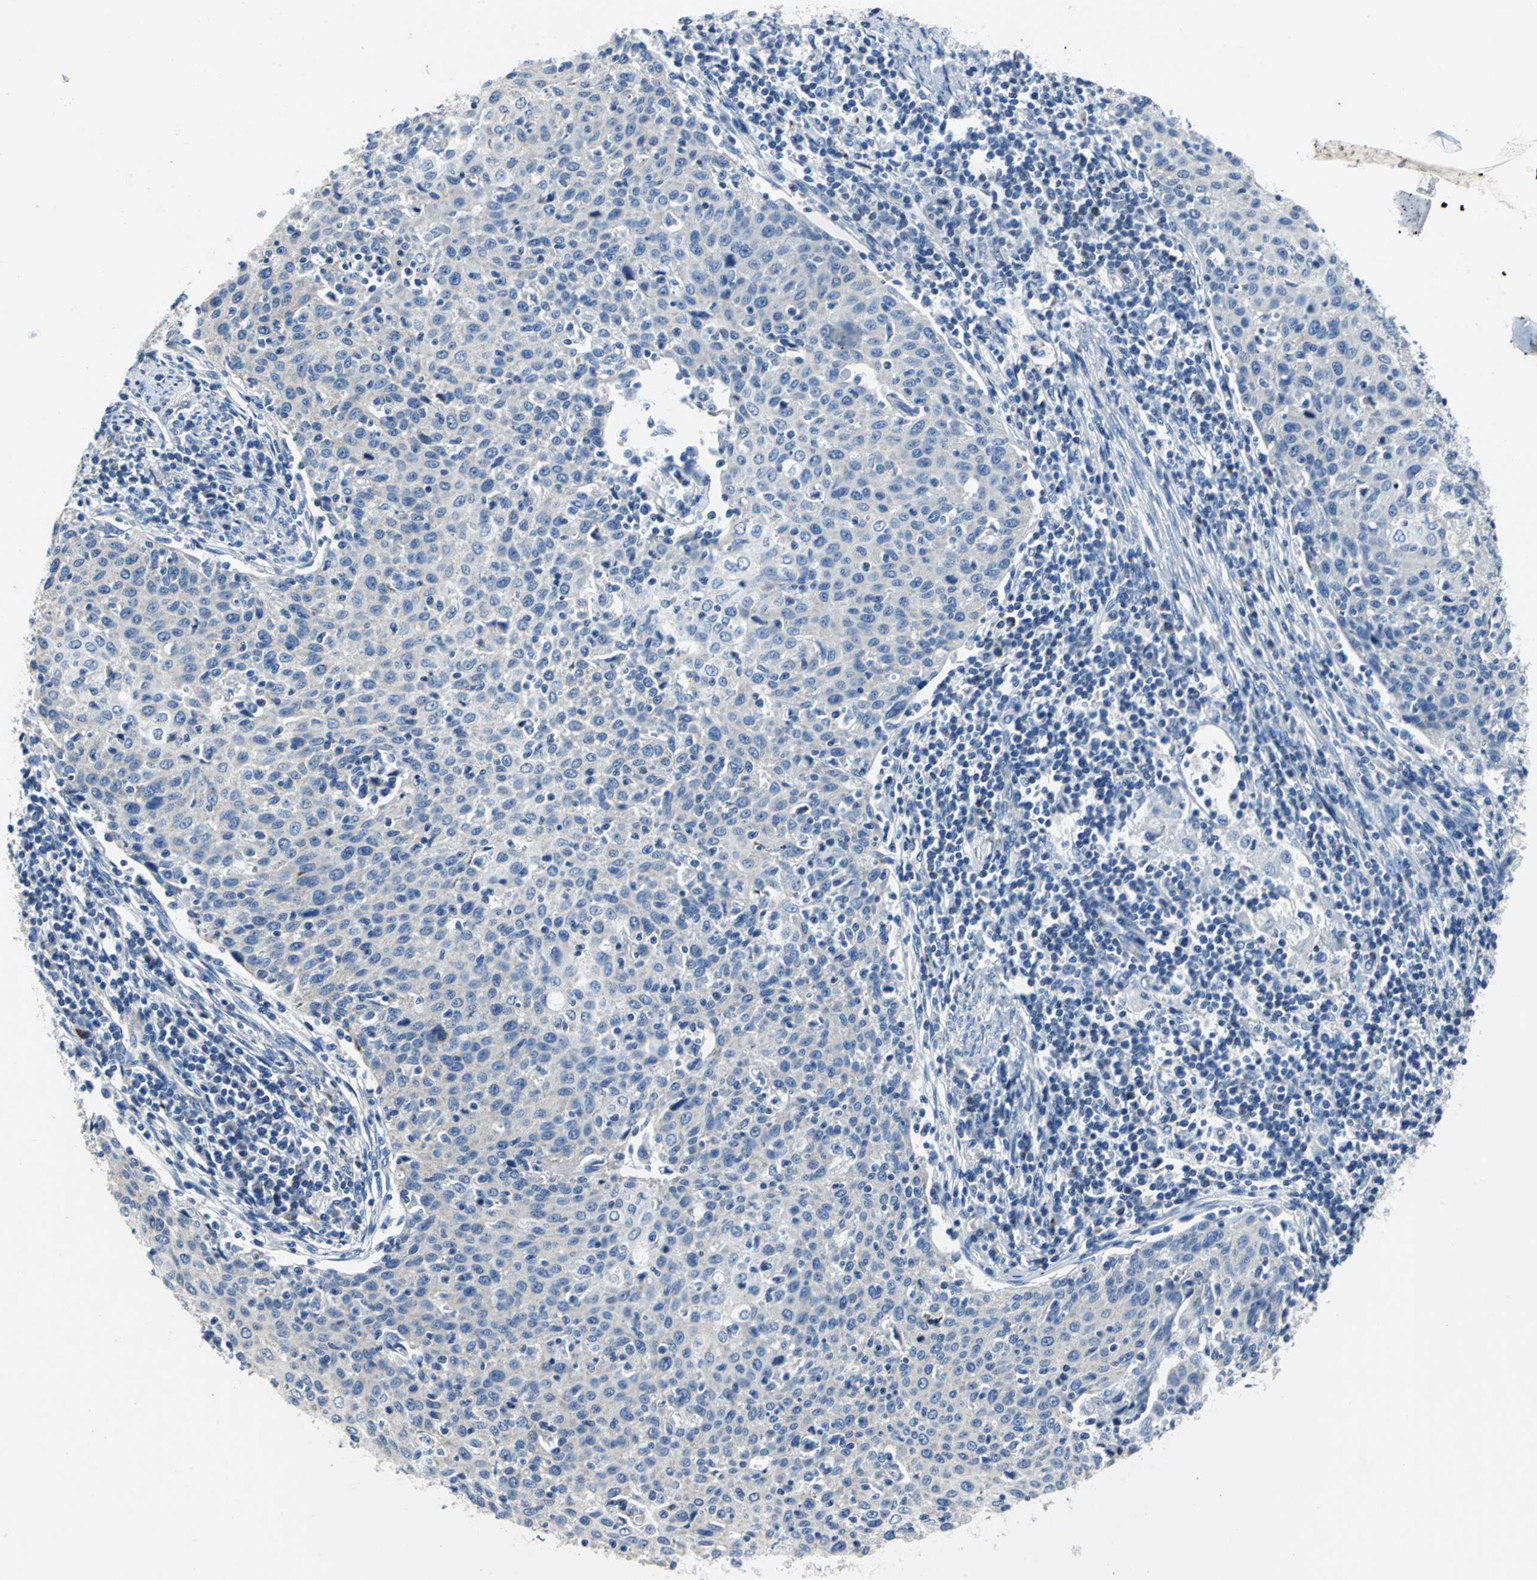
{"staining": {"intensity": "weak", "quantity": "<25%", "location": "cytoplasmic/membranous"}, "tissue": "cervical cancer", "cell_type": "Tumor cells", "image_type": "cancer", "snomed": [{"axis": "morphology", "description": "Squamous cell carcinoma, NOS"}, {"axis": "topography", "description": "Cervix"}], "caption": "Immunohistochemistry micrograph of human cervical cancer stained for a protein (brown), which shows no positivity in tumor cells.", "gene": "IFI6", "patient": {"sex": "female", "age": 38}}